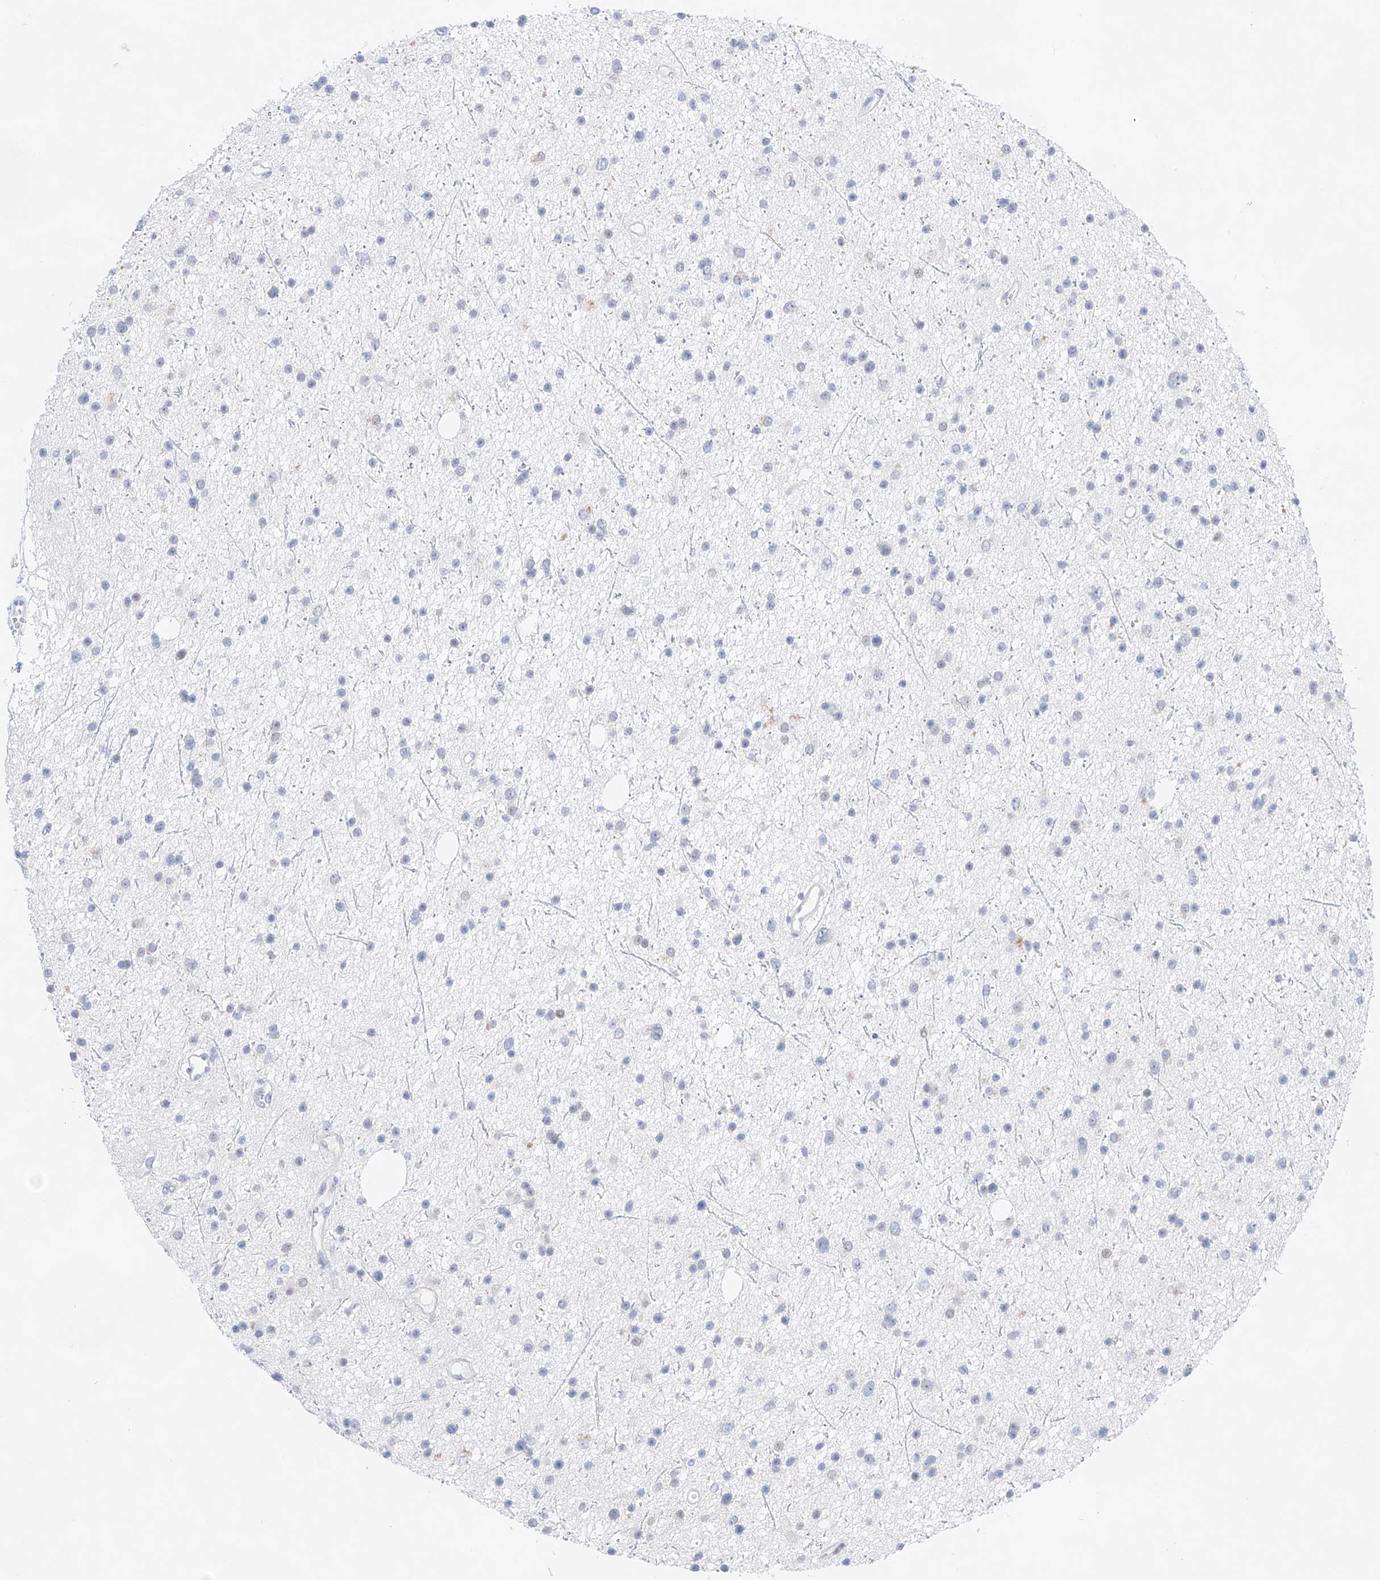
{"staining": {"intensity": "negative", "quantity": "none", "location": "none"}, "tissue": "glioma", "cell_type": "Tumor cells", "image_type": "cancer", "snomed": [{"axis": "morphology", "description": "Glioma, malignant, Low grade"}, {"axis": "topography", "description": "Cerebral cortex"}], "caption": "There is no significant positivity in tumor cells of glioma.", "gene": "NT5C3B", "patient": {"sex": "female", "age": 39}}